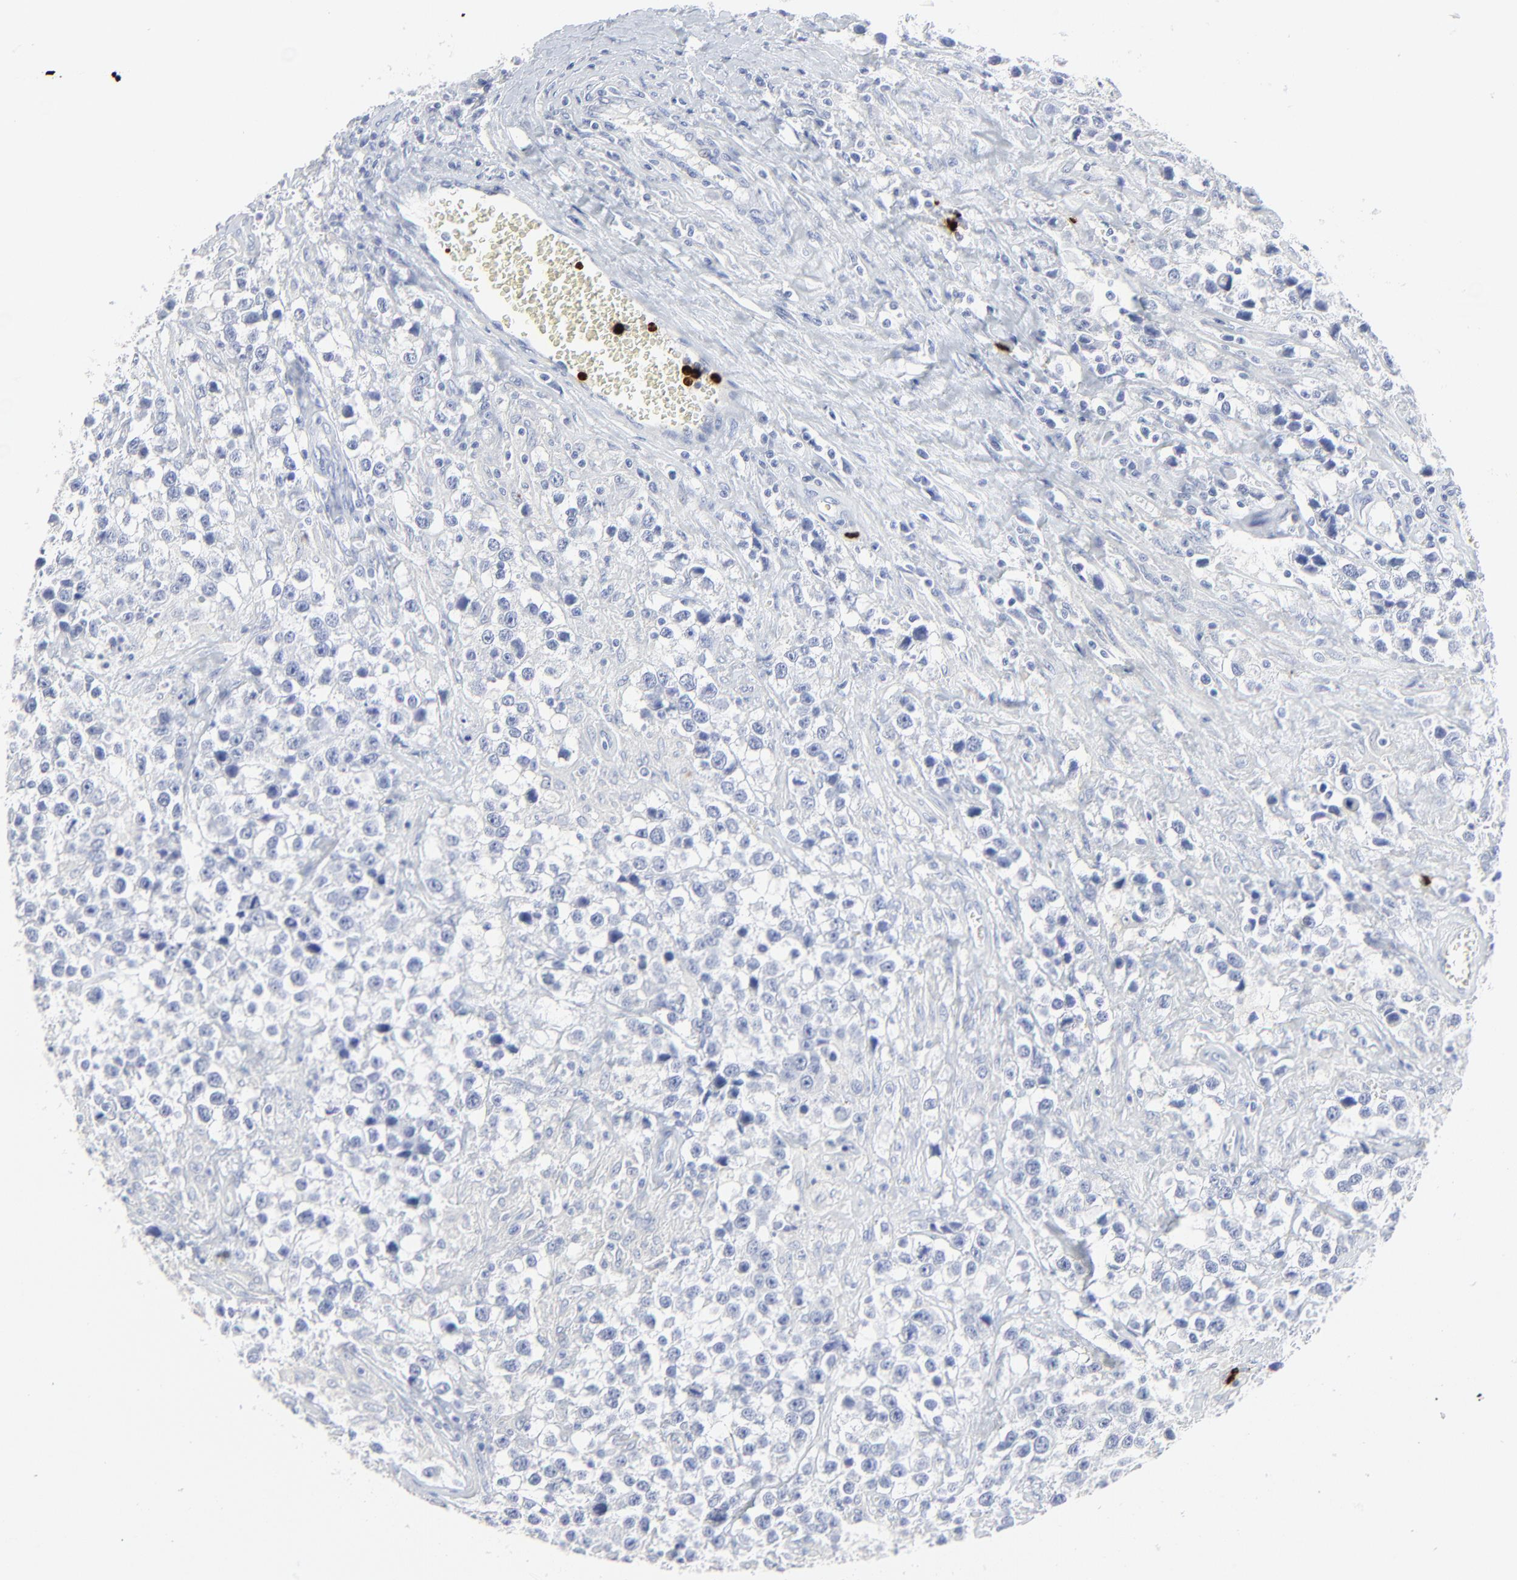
{"staining": {"intensity": "negative", "quantity": "none", "location": "none"}, "tissue": "testis cancer", "cell_type": "Tumor cells", "image_type": "cancer", "snomed": [{"axis": "morphology", "description": "Seminoma, NOS"}, {"axis": "topography", "description": "Testis"}], "caption": "Protein analysis of testis cancer (seminoma) exhibits no significant expression in tumor cells.", "gene": "LCN2", "patient": {"sex": "male", "age": 43}}